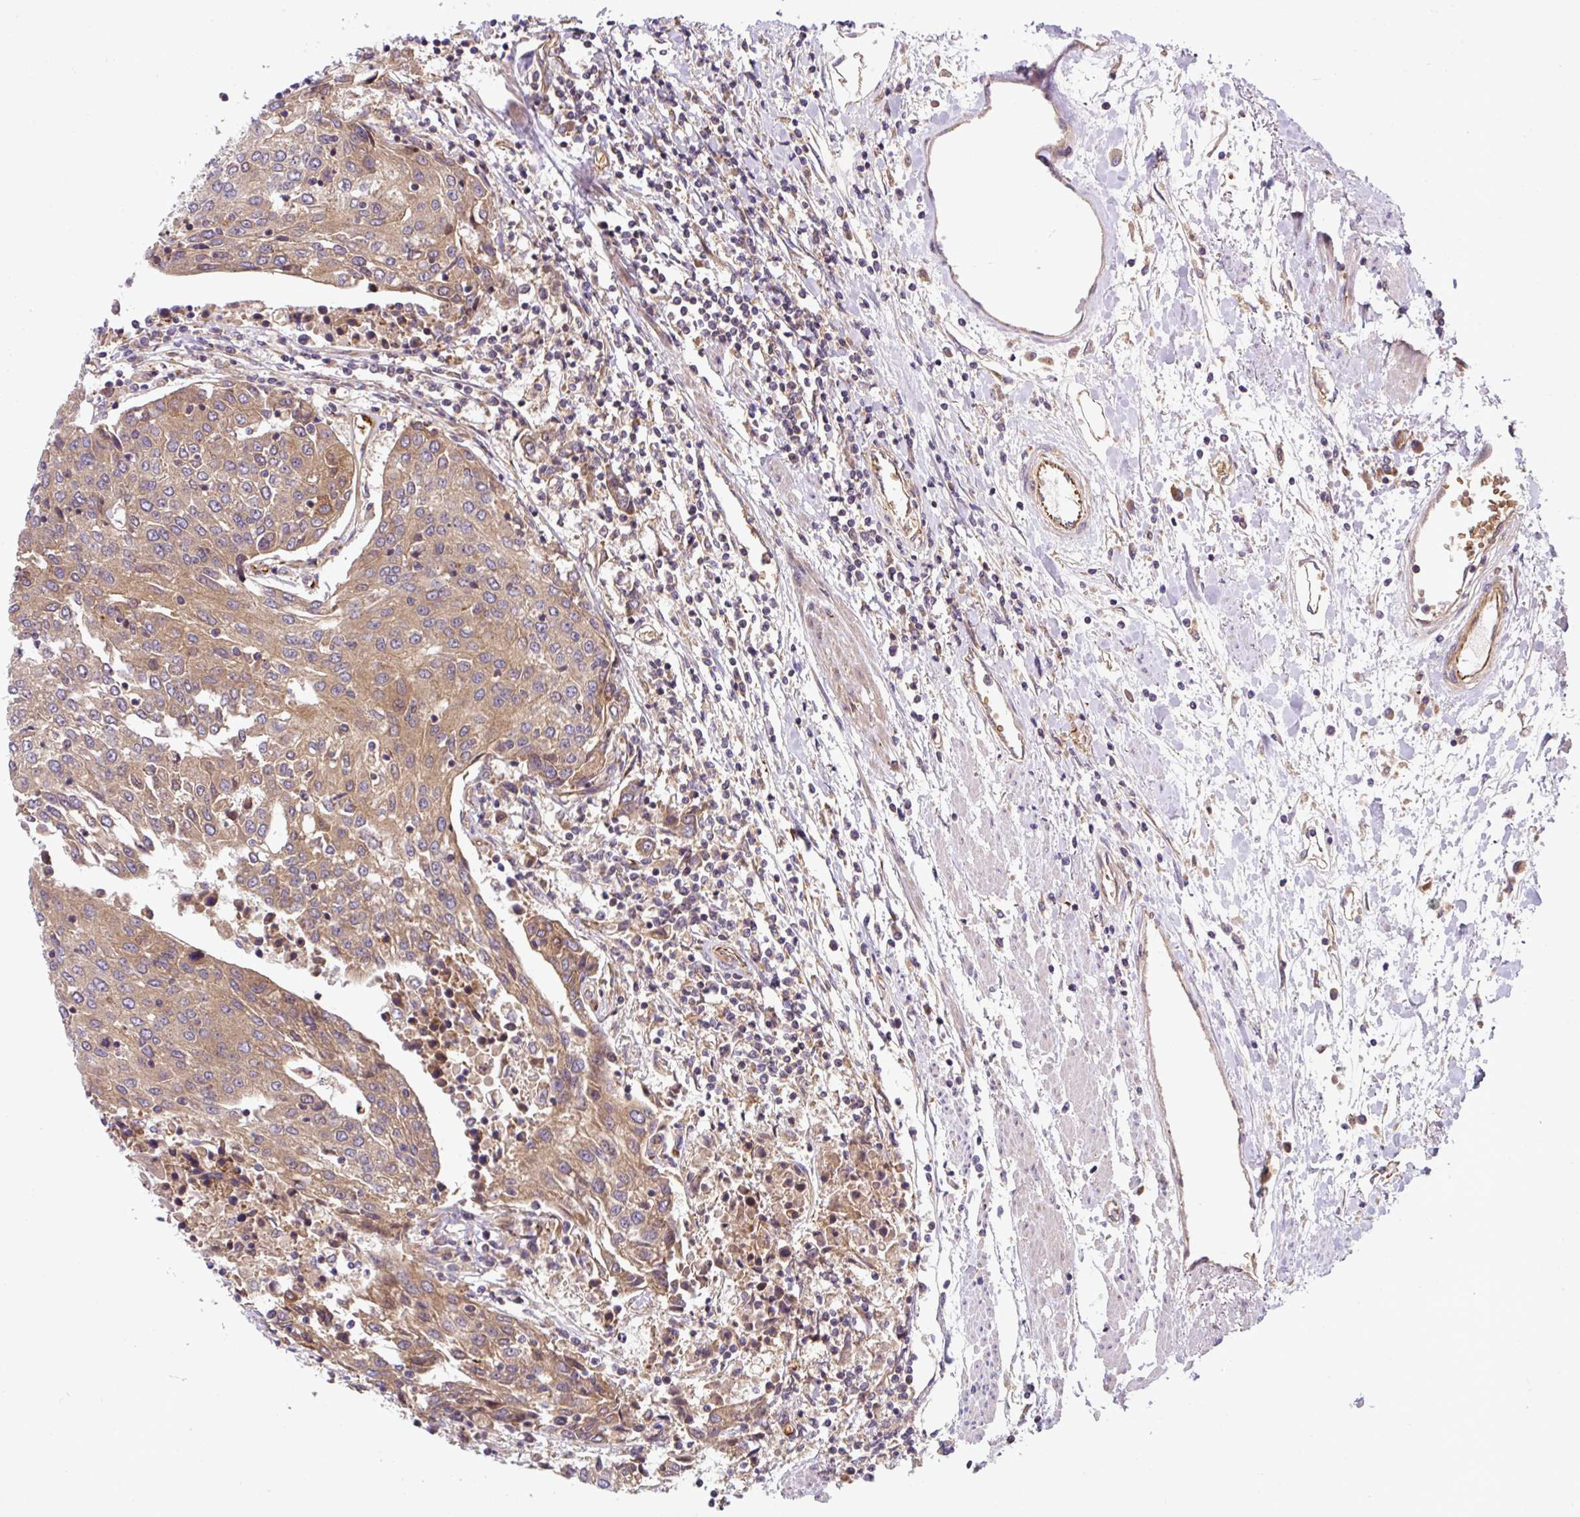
{"staining": {"intensity": "moderate", "quantity": ">75%", "location": "cytoplasmic/membranous"}, "tissue": "urothelial cancer", "cell_type": "Tumor cells", "image_type": "cancer", "snomed": [{"axis": "morphology", "description": "Urothelial carcinoma, High grade"}, {"axis": "topography", "description": "Urinary bladder"}], "caption": "Immunohistochemical staining of human high-grade urothelial carcinoma reveals medium levels of moderate cytoplasmic/membranous staining in approximately >75% of tumor cells.", "gene": "APOBEC3D", "patient": {"sex": "female", "age": 85}}